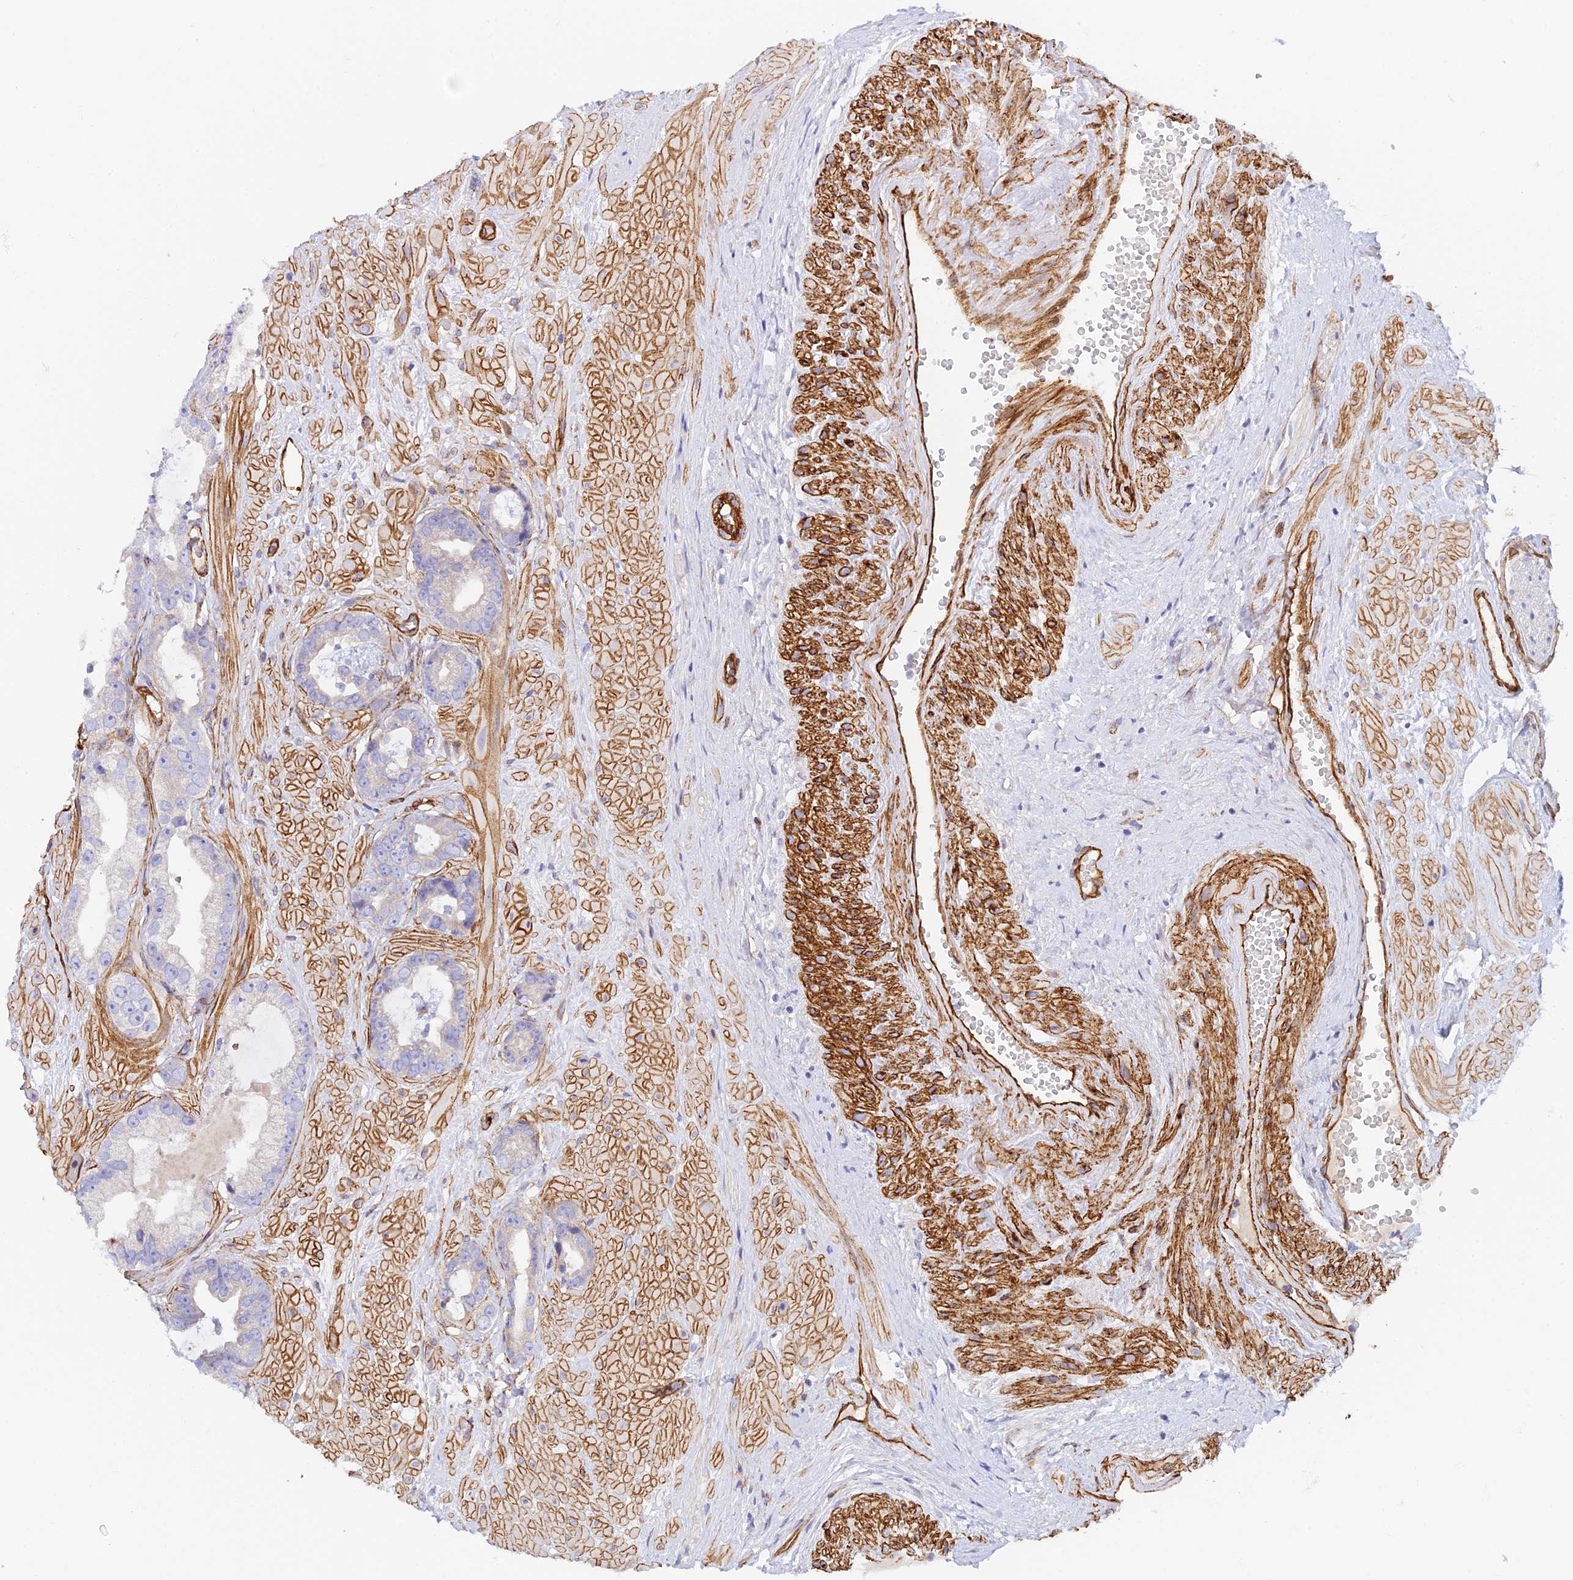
{"staining": {"intensity": "negative", "quantity": "none", "location": "none"}, "tissue": "prostate cancer", "cell_type": "Tumor cells", "image_type": "cancer", "snomed": [{"axis": "morphology", "description": "Adenocarcinoma, Low grade"}, {"axis": "topography", "description": "Prostate"}], "caption": "Immunohistochemistry (IHC) micrograph of neoplastic tissue: human prostate low-grade adenocarcinoma stained with DAB (3,3'-diaminobenzidine) exhibits no significant protein positivity in tumor cells.", "gene": "MYO9A", "patient": {"sex": "male", "age": 64}}